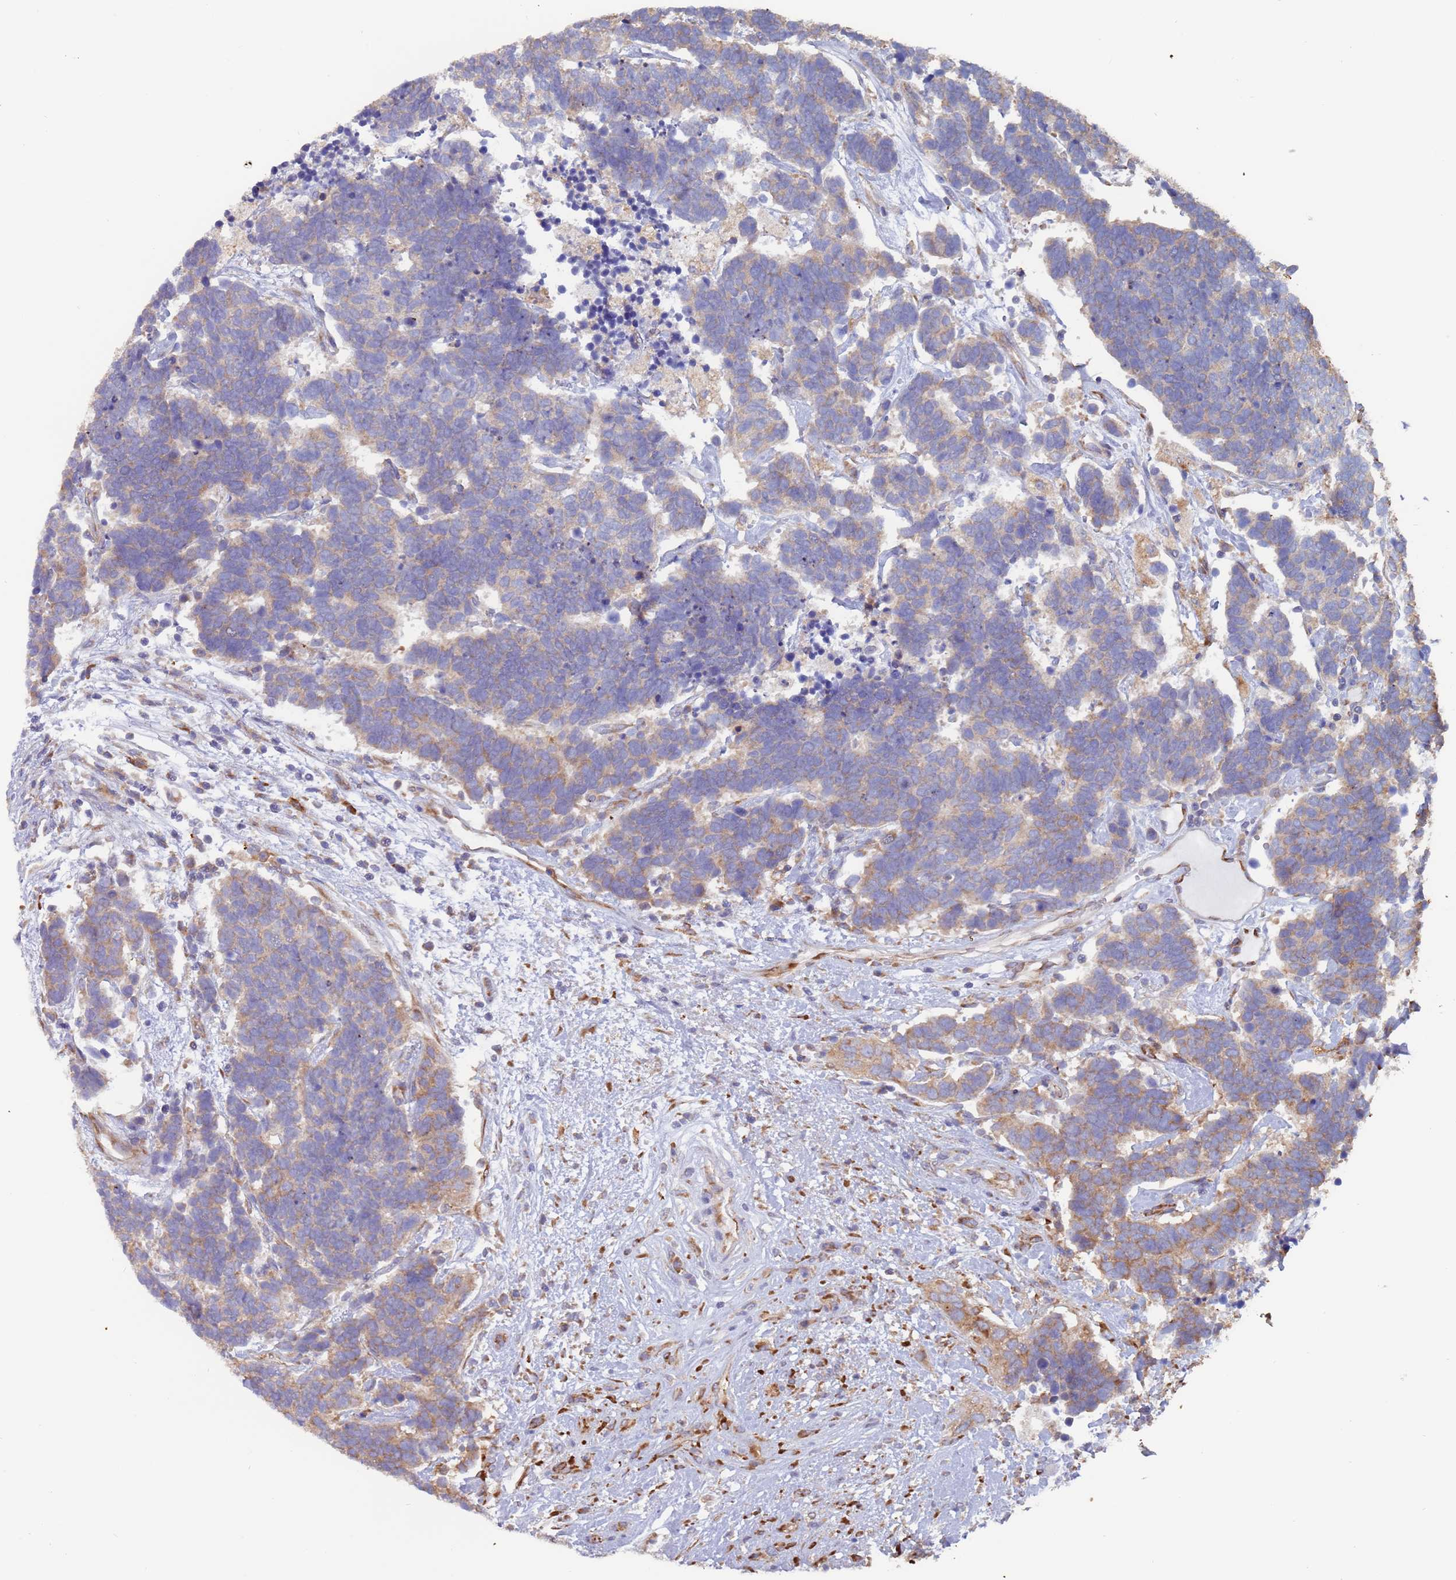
{"staining": {"intensity": "moderate", "quantity": "<25%", "location": "cytoplasmic/membranous"}, "tissue": "carcinoid", "cell_type": "Tumor cells", "image_type": "cancer", "snomed": [{"axis": "morphology", "description": "Carcinoma, NOS"}, {"axis": "morphology", "description": "Carcinoid, malignant, NOS"}, {"axis": "topography", "description": "Urinary bladder"}], "caption": "Protein expression analysis of carcinoid (malignant) demonstrates moderate cytoplasmic/membranous expression in about <25% of tumor cells. (IHC, brightfield microscopy, high magnification).", "gene": "ZNF844", "patient": {"sex": "male", "age": 57}}